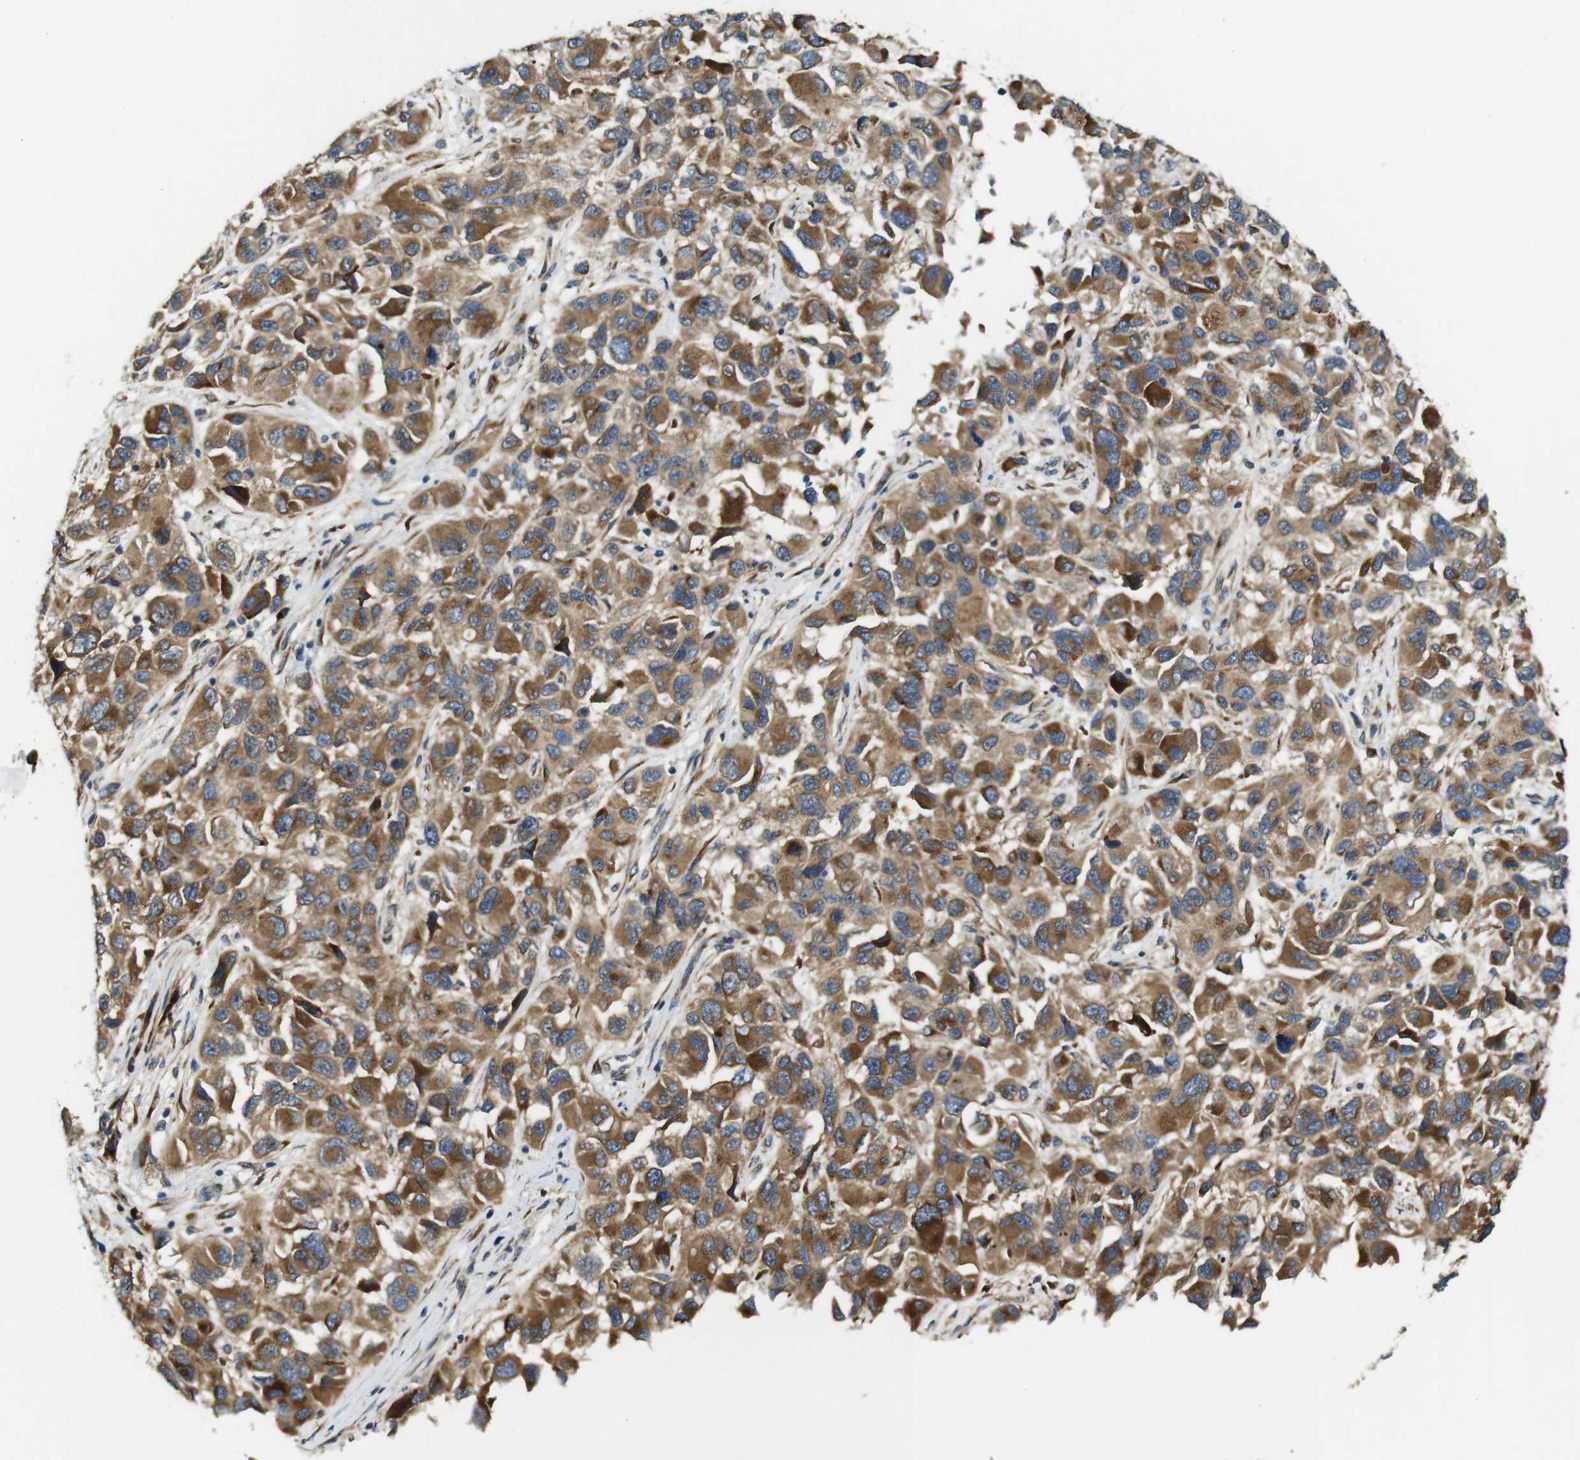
{"staining": {"intensity": "moderate", "quantity": ">75%", "location": "cytoplasmic/membranous,nuclear"}, "tissue": "melanoma", "cell_type": "Tumor cells", "image_type": "cancer", "snomed": [{"axis": "morphology", "description": "Malignant melanoma, NOS"}, {"axis": "topography", "description": "Skin"}], "caption": "Human malignant melanoma stained with a protein marker shows moderate staining in tumor cells.", "gene": "TMEM143", "patient": {"sex": "male", "age": 53}}